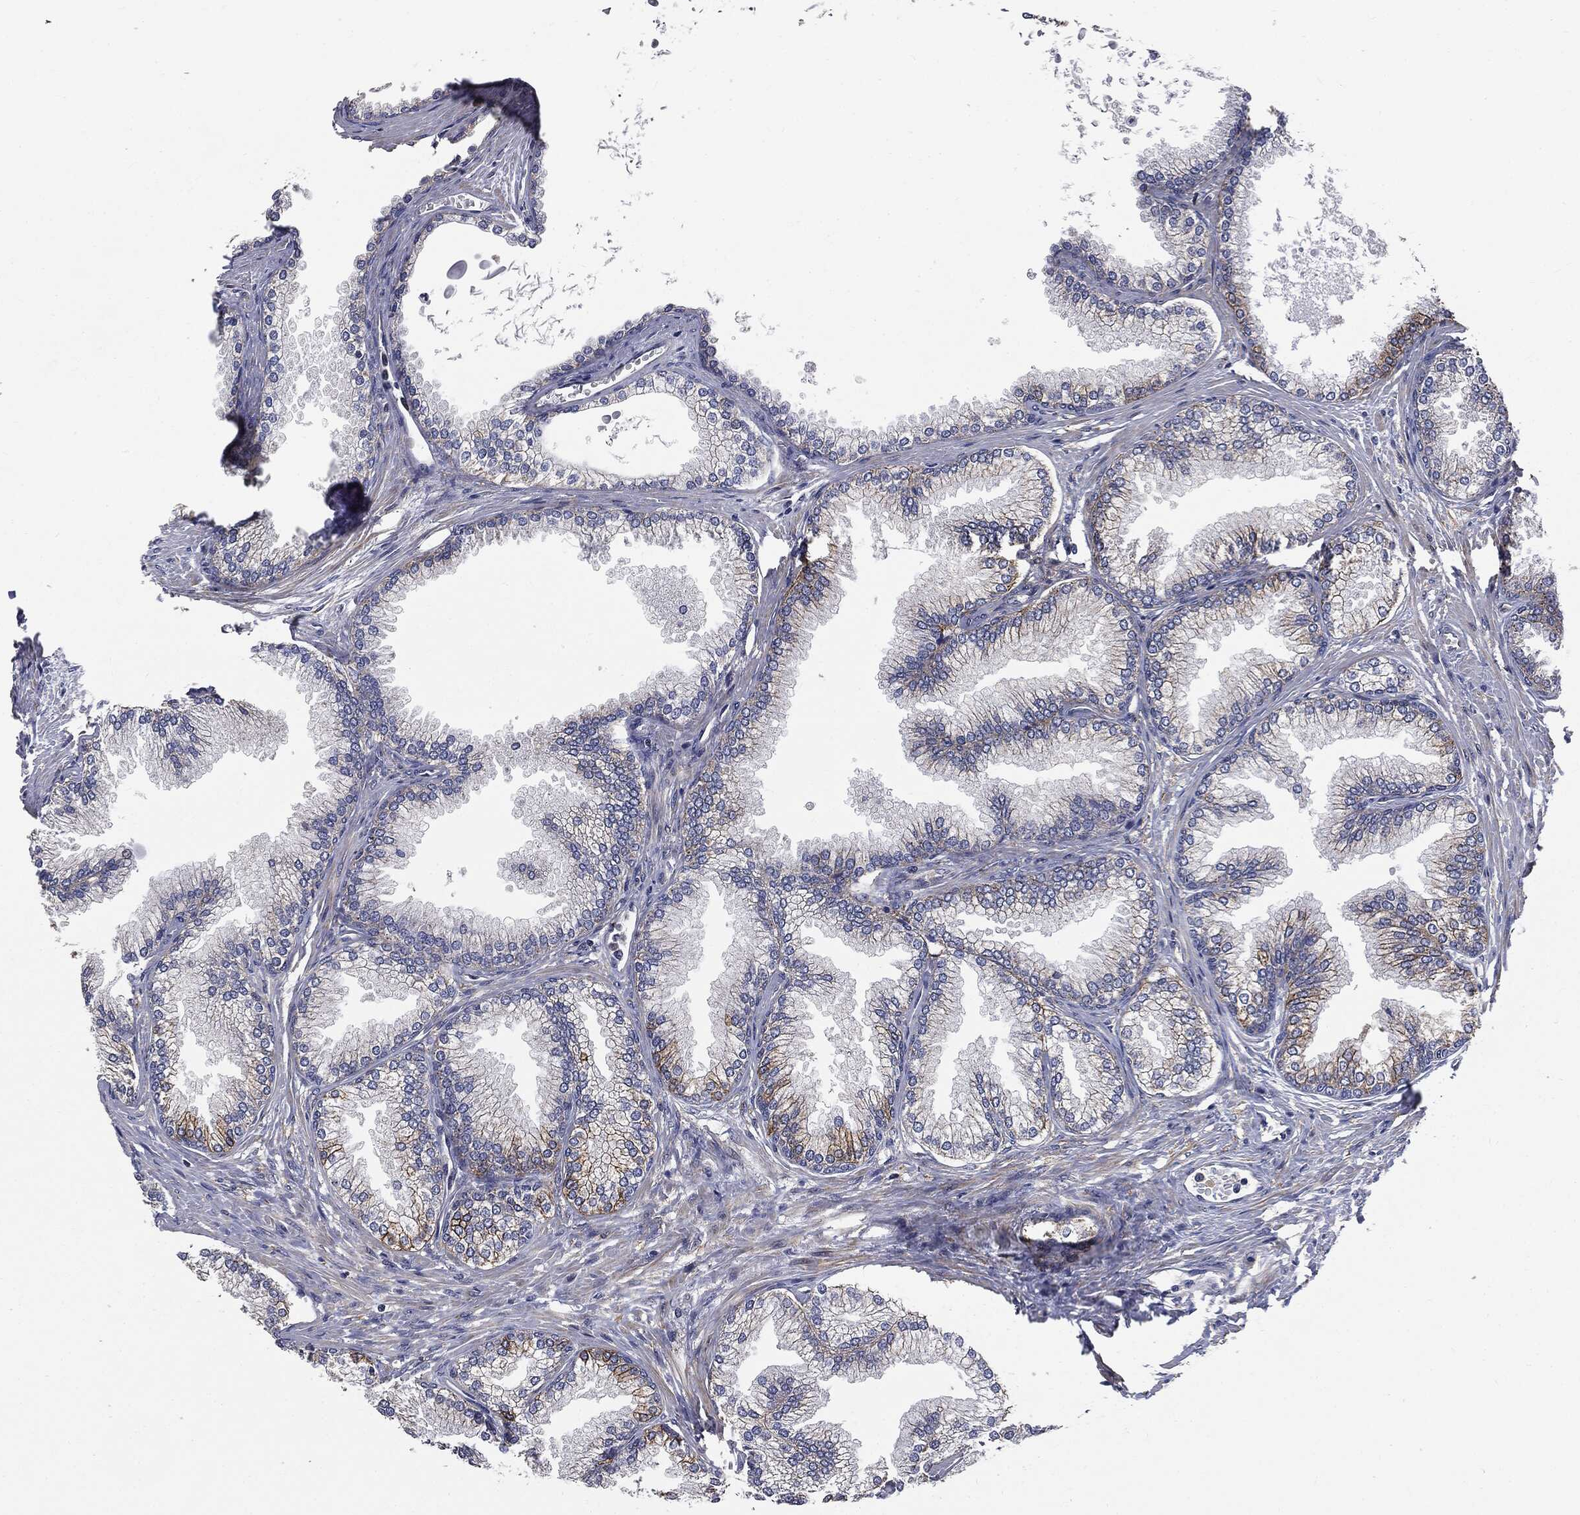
{"staining": {"intensity": "moderate", "quantity": "25%-75%", "location": "cytoplasmic/membranous"}, "tissue": "prostate", "cell_type": "Glandular cells", "image_type": "normal", "snomed": [{"axis": "morphology", "description": "Normal tissue, NOS"}, {"axis": "topography", "description": "Prostate"}], "caption": "Immunohistochemistry (IHC) staining of normal prostate, which shows medium levels of moderate cytoplasmic/membranous staining in approximately 25%-75% of glandular cells indicating moderate cytoplasmic/membranous protein positivity. The staining was performed using DAB (brown) for protein detection and nuclei were counterstained in hematoxylin (blue).", "gene": "TRMT1L", "patient": {"sex": "male", "age": 72}}